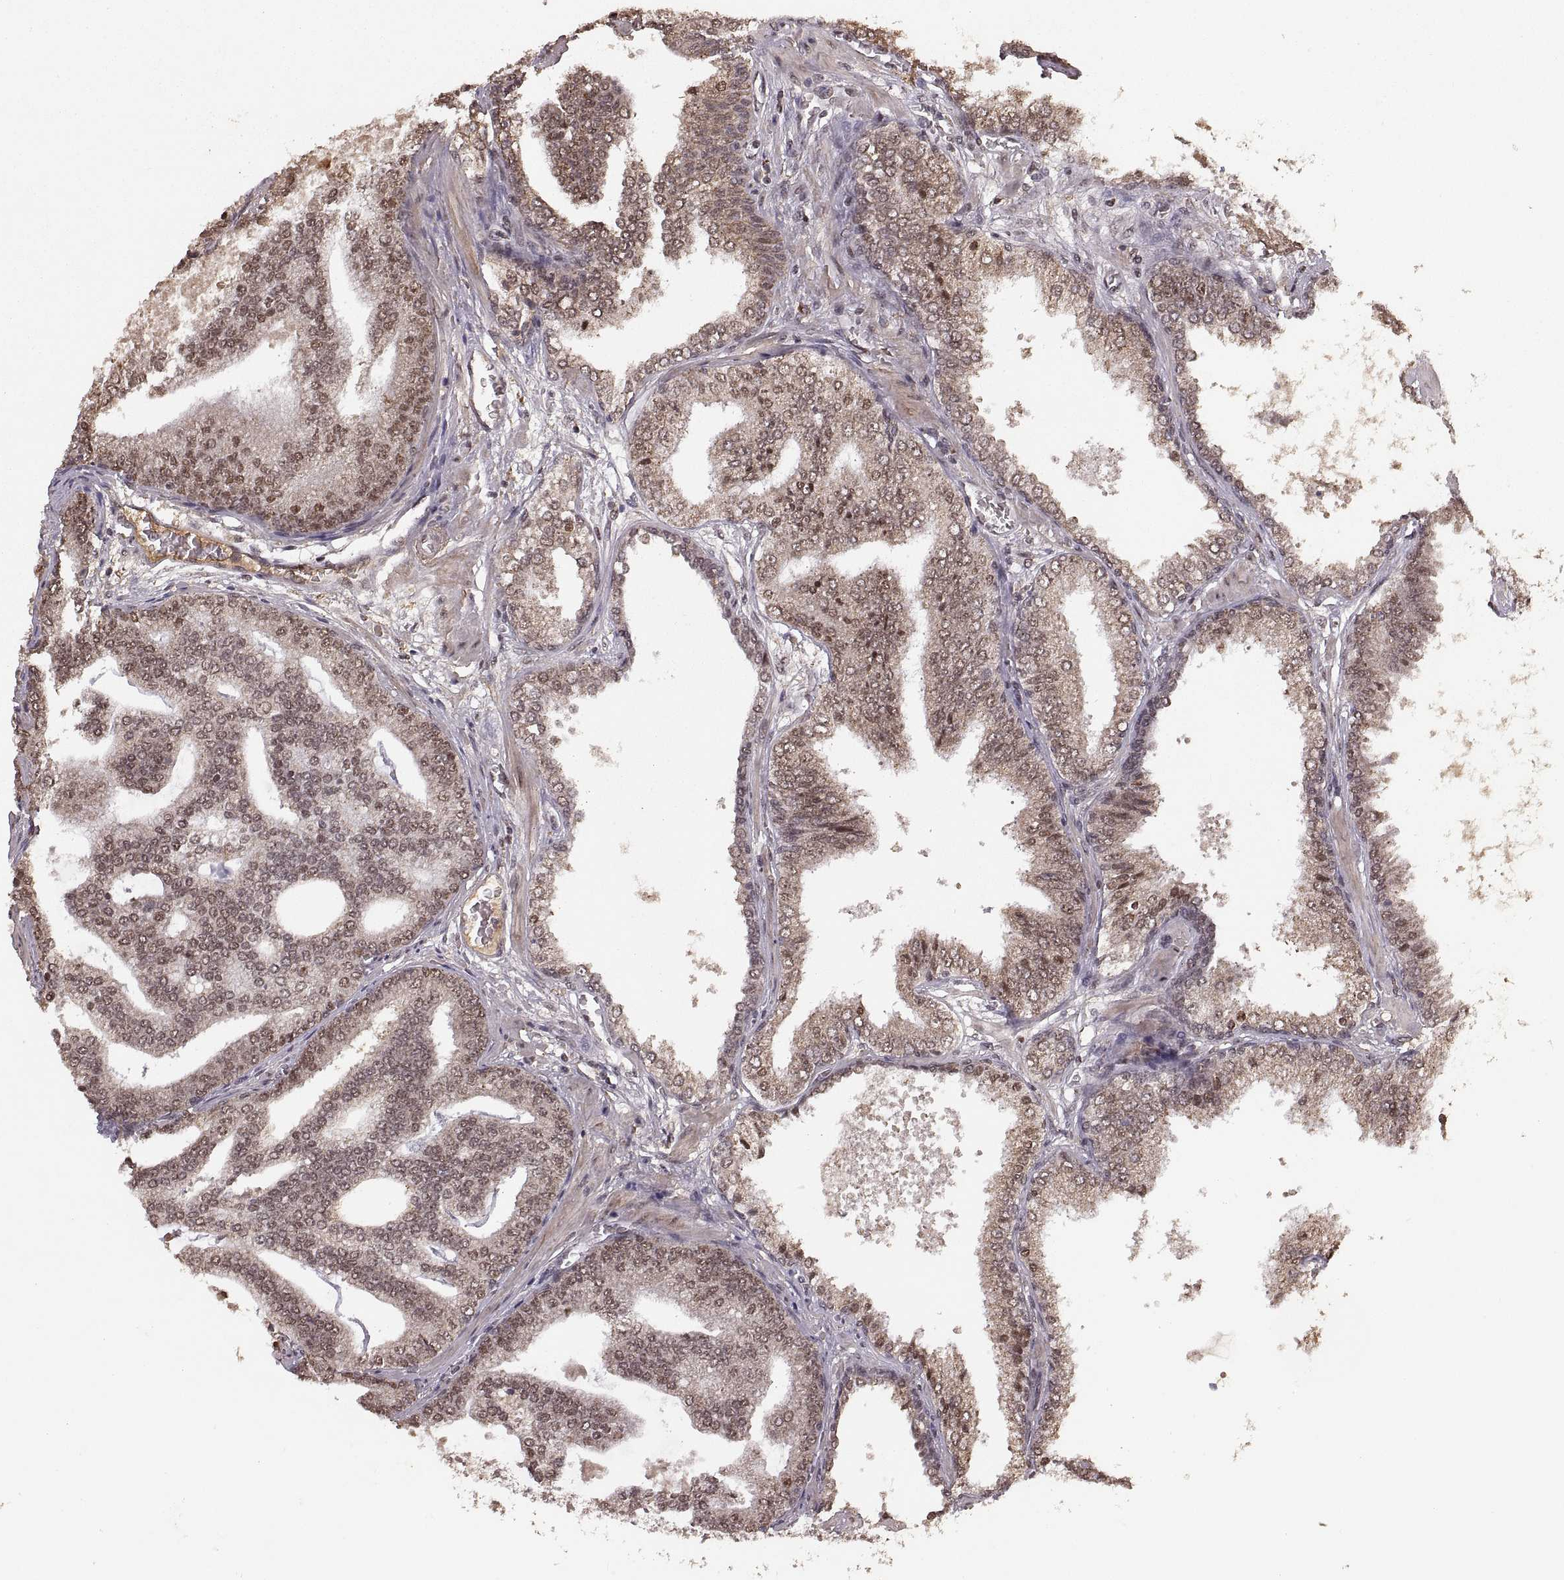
{"staining": {"intensity": "moderate", "quantity": ">75%", "location": "cytoplasmic/membranous,nuclear"}, "tissue": "prostate cancer", "cell_type": "Tumor cells", "image_type": "cancer", "snomed": [{"axis": "morphology", "description": "Adenocarcinoma, NOS"}, {"axis": "topography", "description": "Prostate"}], "caption": "About >75% of tumor cells in adenocarcinoma (prostate) exhibit moderate cytoplasmic/membranous and nuclear protein staining as visualized by brown immunohistochemical staining.", "gene": "RFT1", "patient": {"sex": "male", "age": 64}}